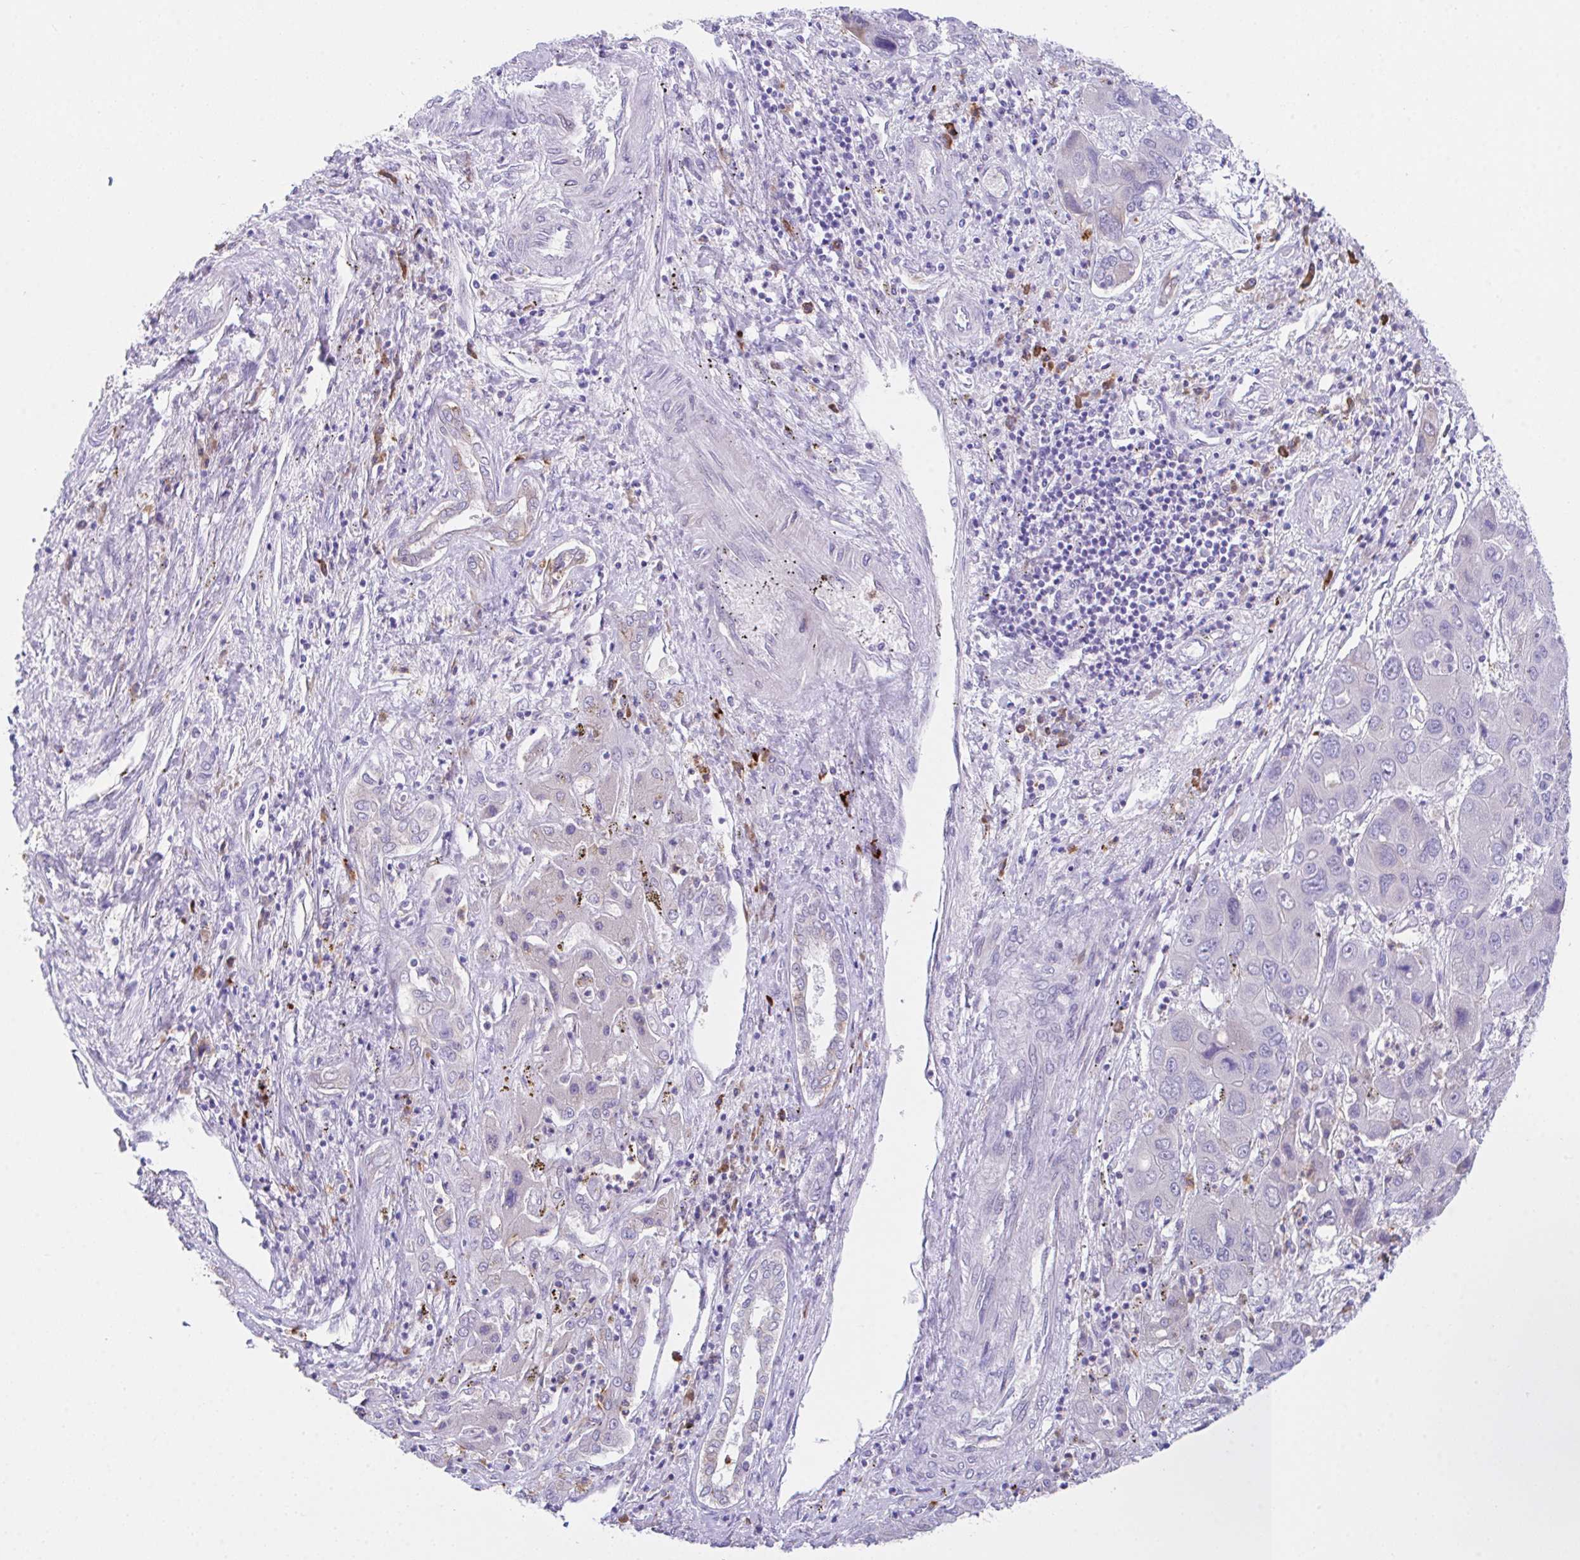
{"staining": {"intensity": "negative", "quantity": "none", "location": "none"}, "tissue": "liver cancer", "cell_type": "Tumor cells", "image_type": "cancer", "snomed": [{"axis": "morphology", "description": "Cholangiocarcinoma"}, {"axis": "topography", "description": "Liver"}], "caption": "This is an IHC histopathology image of human liver cholangiocarcinoma. There is no positivity in tumor cells.", "gene": "HOXB4", "patient": {"sex": "male", "age": 67}}